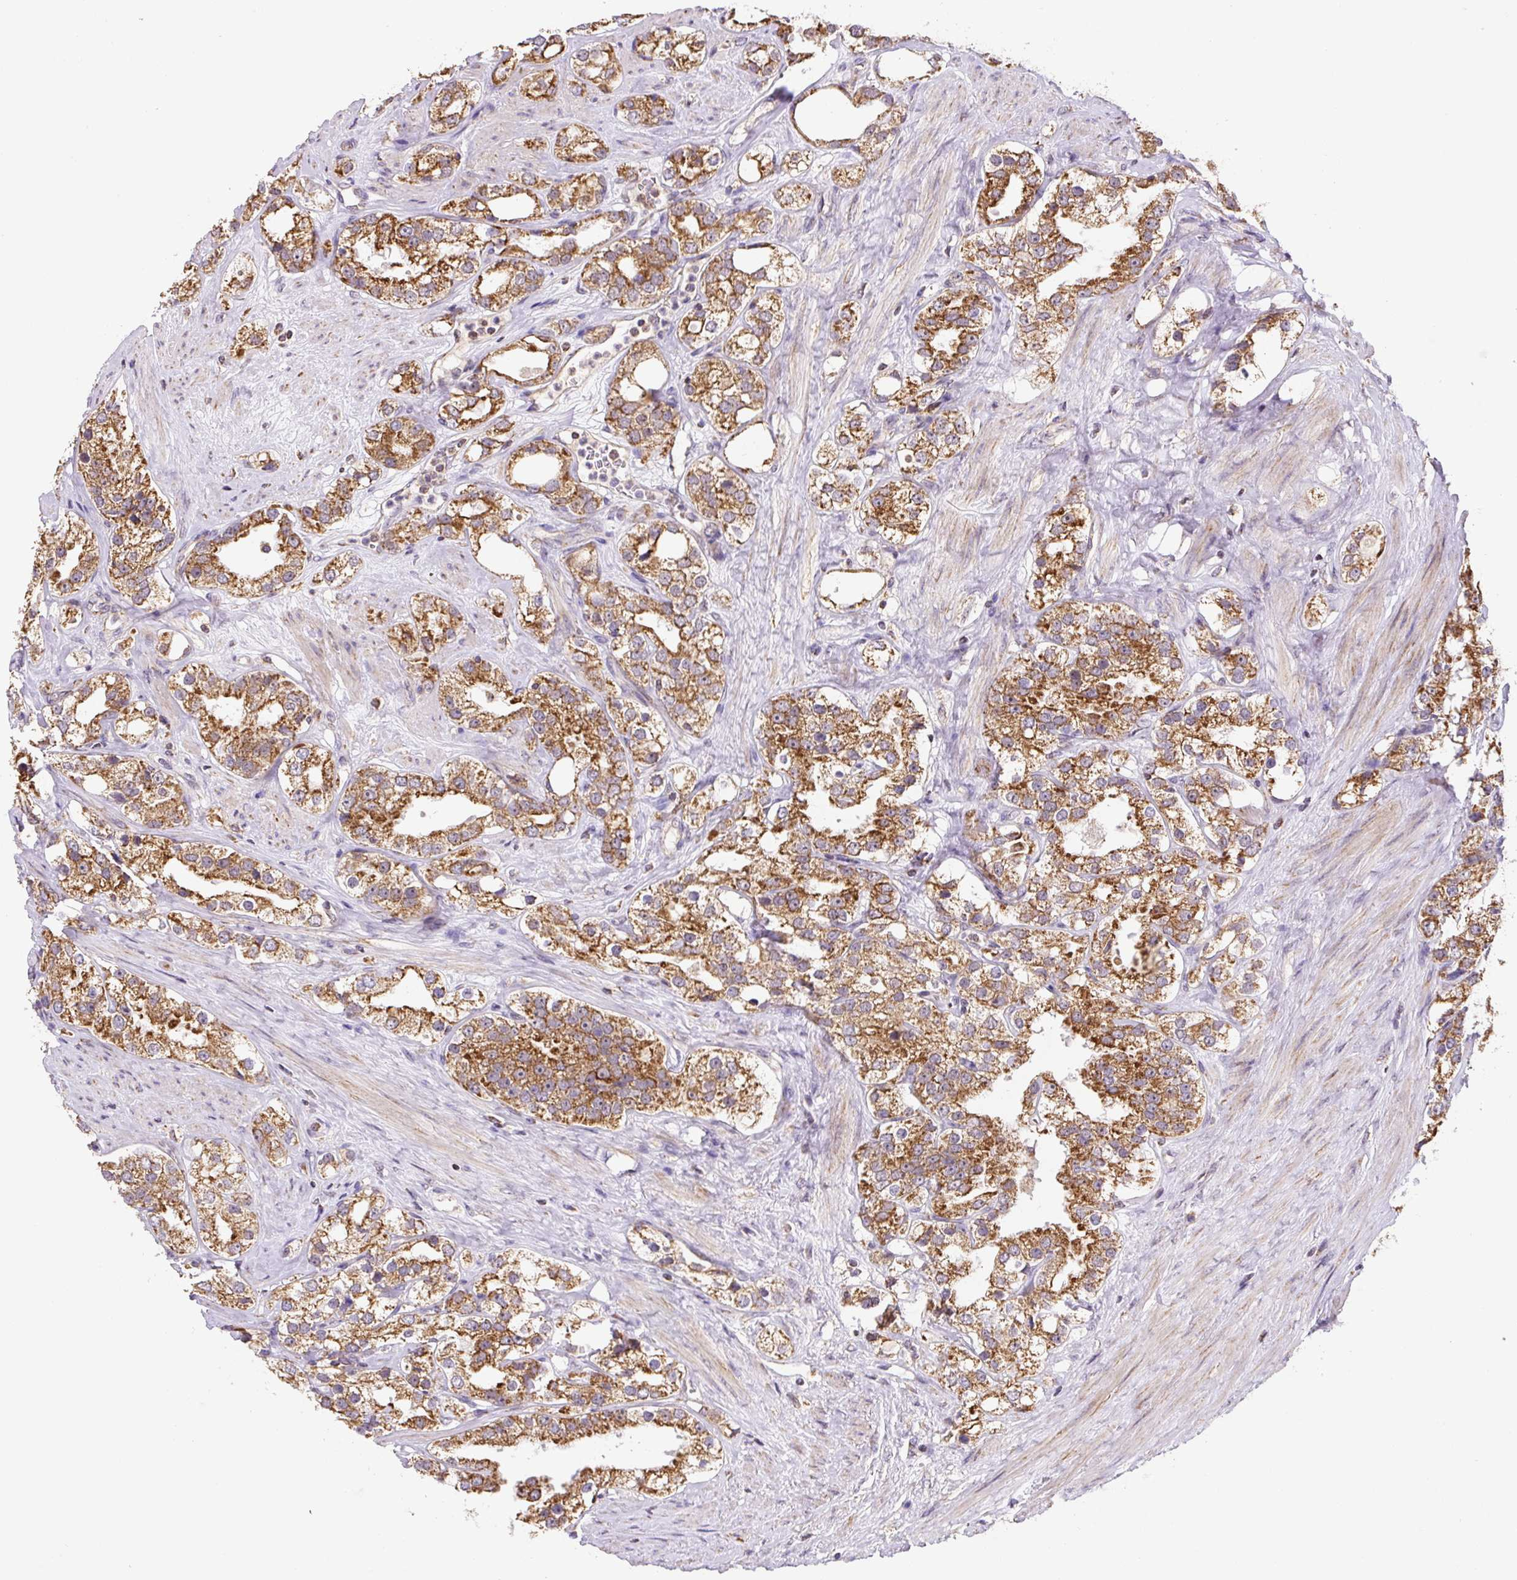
{"staining": {"intensity": "strong", "quantity": ">75%", "location": "cytoplasmic/membranous"}, "tissue": "prostate cancer", "cell_type": "Tumor cells", "image_type": "cancer", "snomed": [{"axis": "morphology", "description": "Adenocarcinoma, NOS"}, {"axis": "topography", "description": "Prostate"}], "caption": "Prostate cancer (adenocarcinoma) stained with IHC demonstrates strong cytoplasmic/membranous staining in about >75% of tumor cells.", "gene": "MFSD9", "patient": {"sex": "male", "age": 79}}